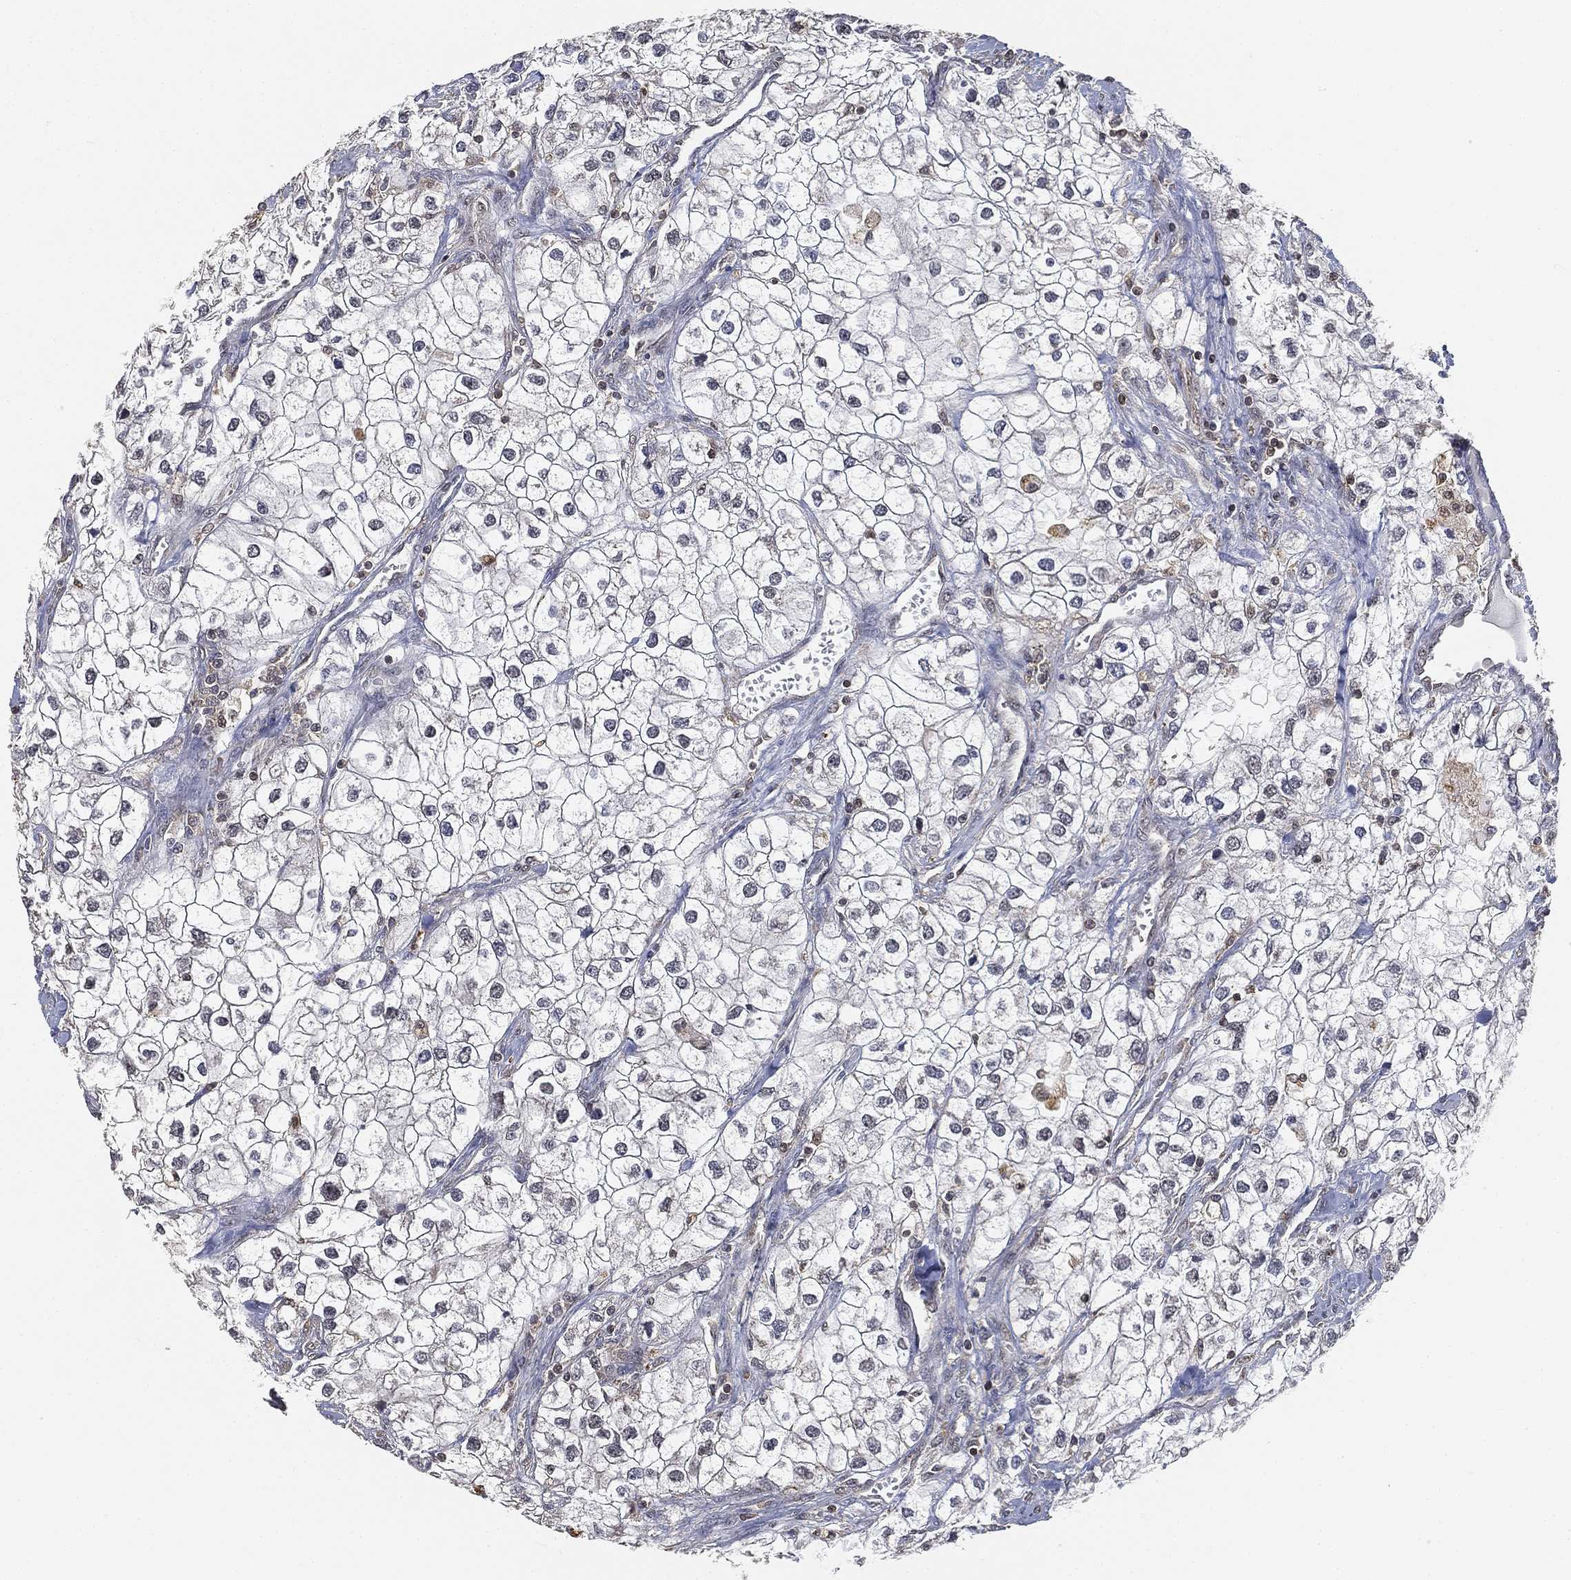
{"staining": {"intensity": "negative", "quantity": "none", "location": "none"}, "tissue": "renal cancer", "cell_type": "Tumor cells", "image_type": "cancer", "snomed": [{"axis": "morphology", "description": "Adenocarcinoma, NOS"}, {"axis": "topography", "description": "Kidney"}], "caption": "IHC of renal cancer (adenocarcinoma) displays no expression in tumor cells. The staining is performed using DAB (3,3'-diaminobenzidine) brown chromogen with nuclei counter-stained in using hematoxylin.", "gene": "WDR26", "patient": {"sex": "male", "age": 59}}